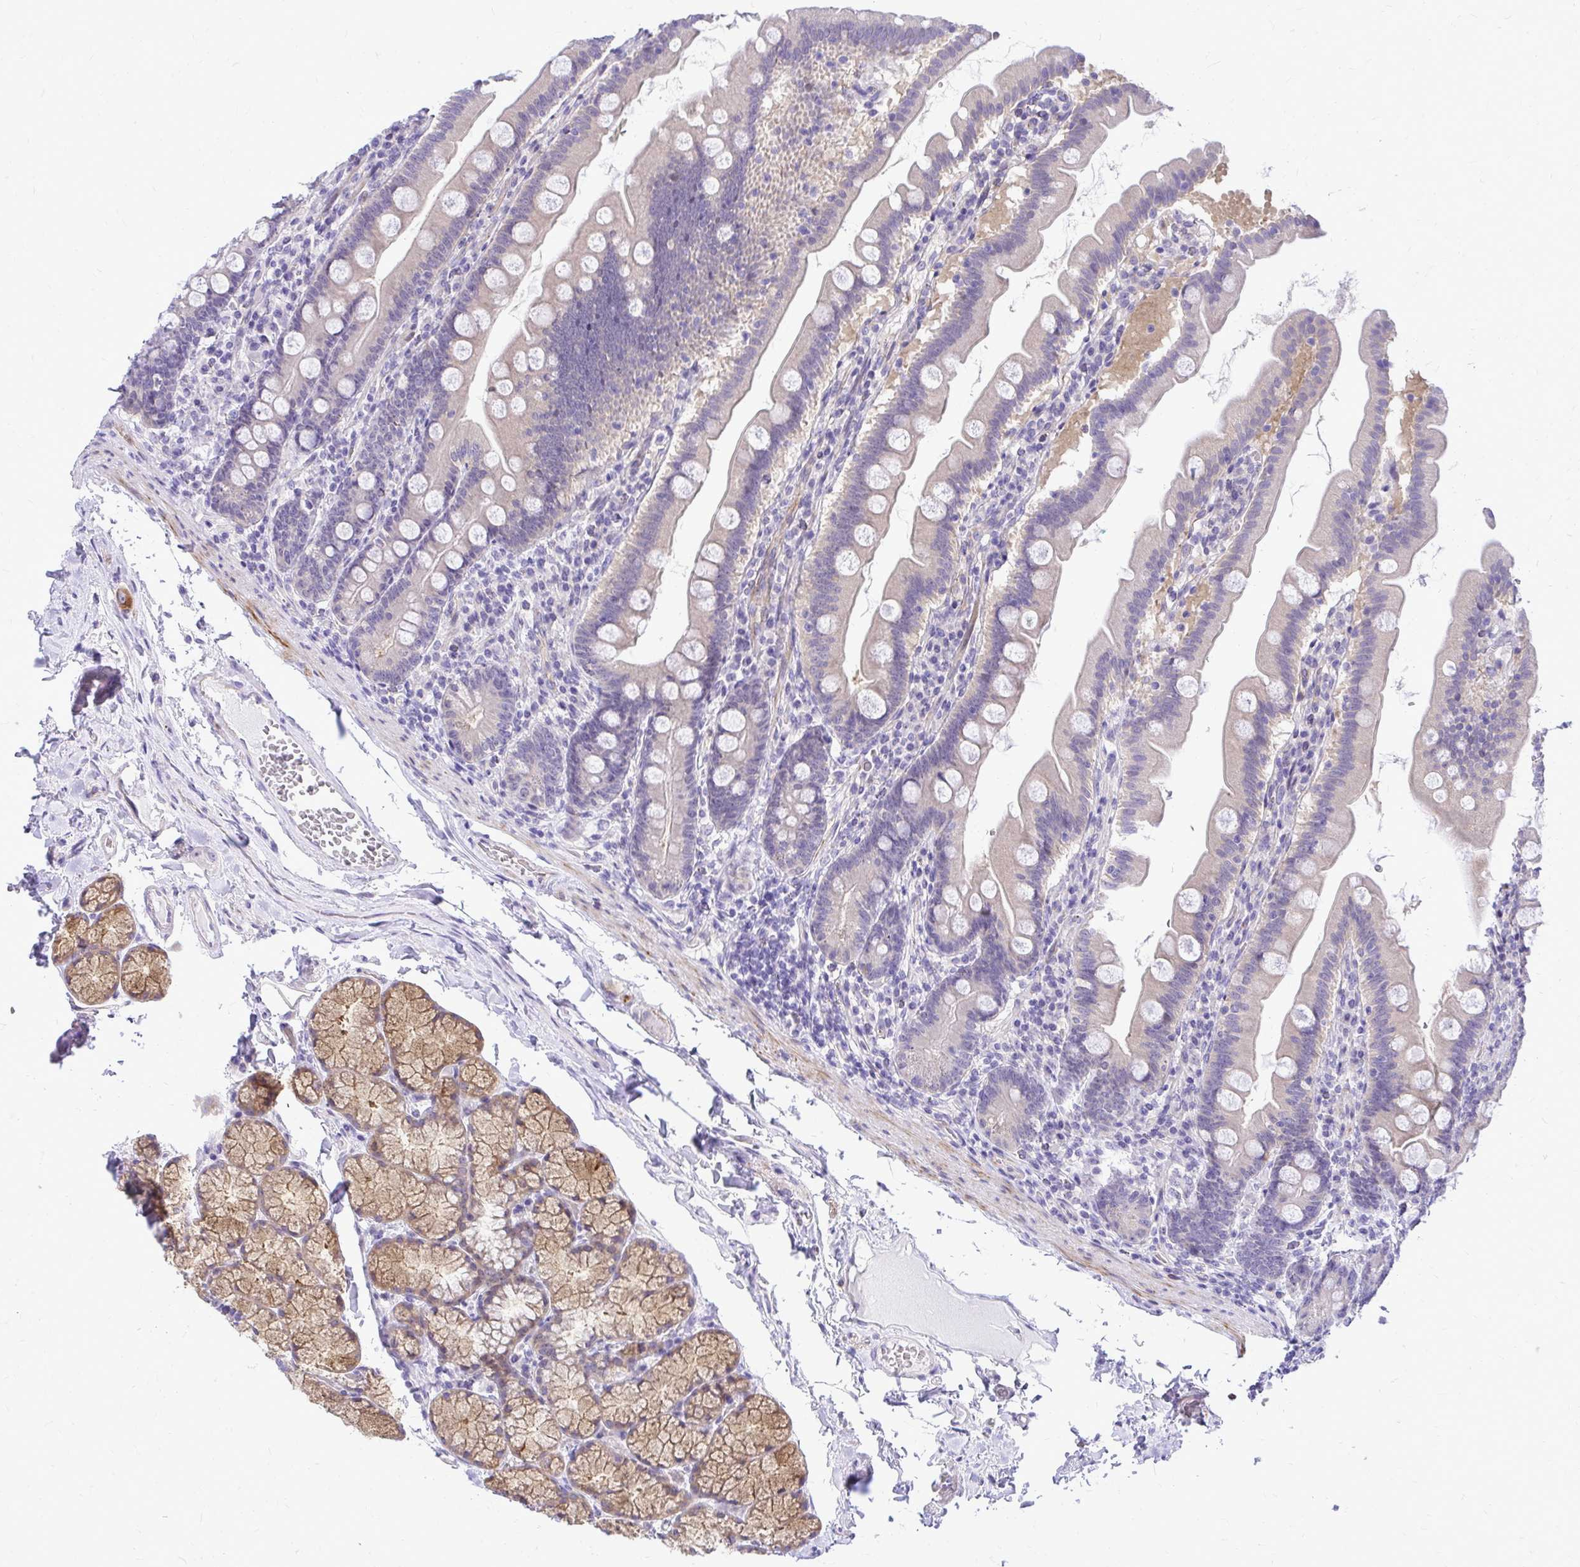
{"staining": {"intensity": "weak", "quantity": "<25%", "location": "cytoplasmic/membranous"}, "tissue": "duodenum", "cell_type": "Glandular cells", "image_type": "normal", "snomed": [{"axis": "morphology", "description": "Normal tissue, NOS"}, {"axis": "topography", "description": "Duodenum"}], "caption": "The image shows no significant staining in glandular cells of duodenum.", "gene": "ZSWIM9", "patient": {"sex": "female", "age": 67}}